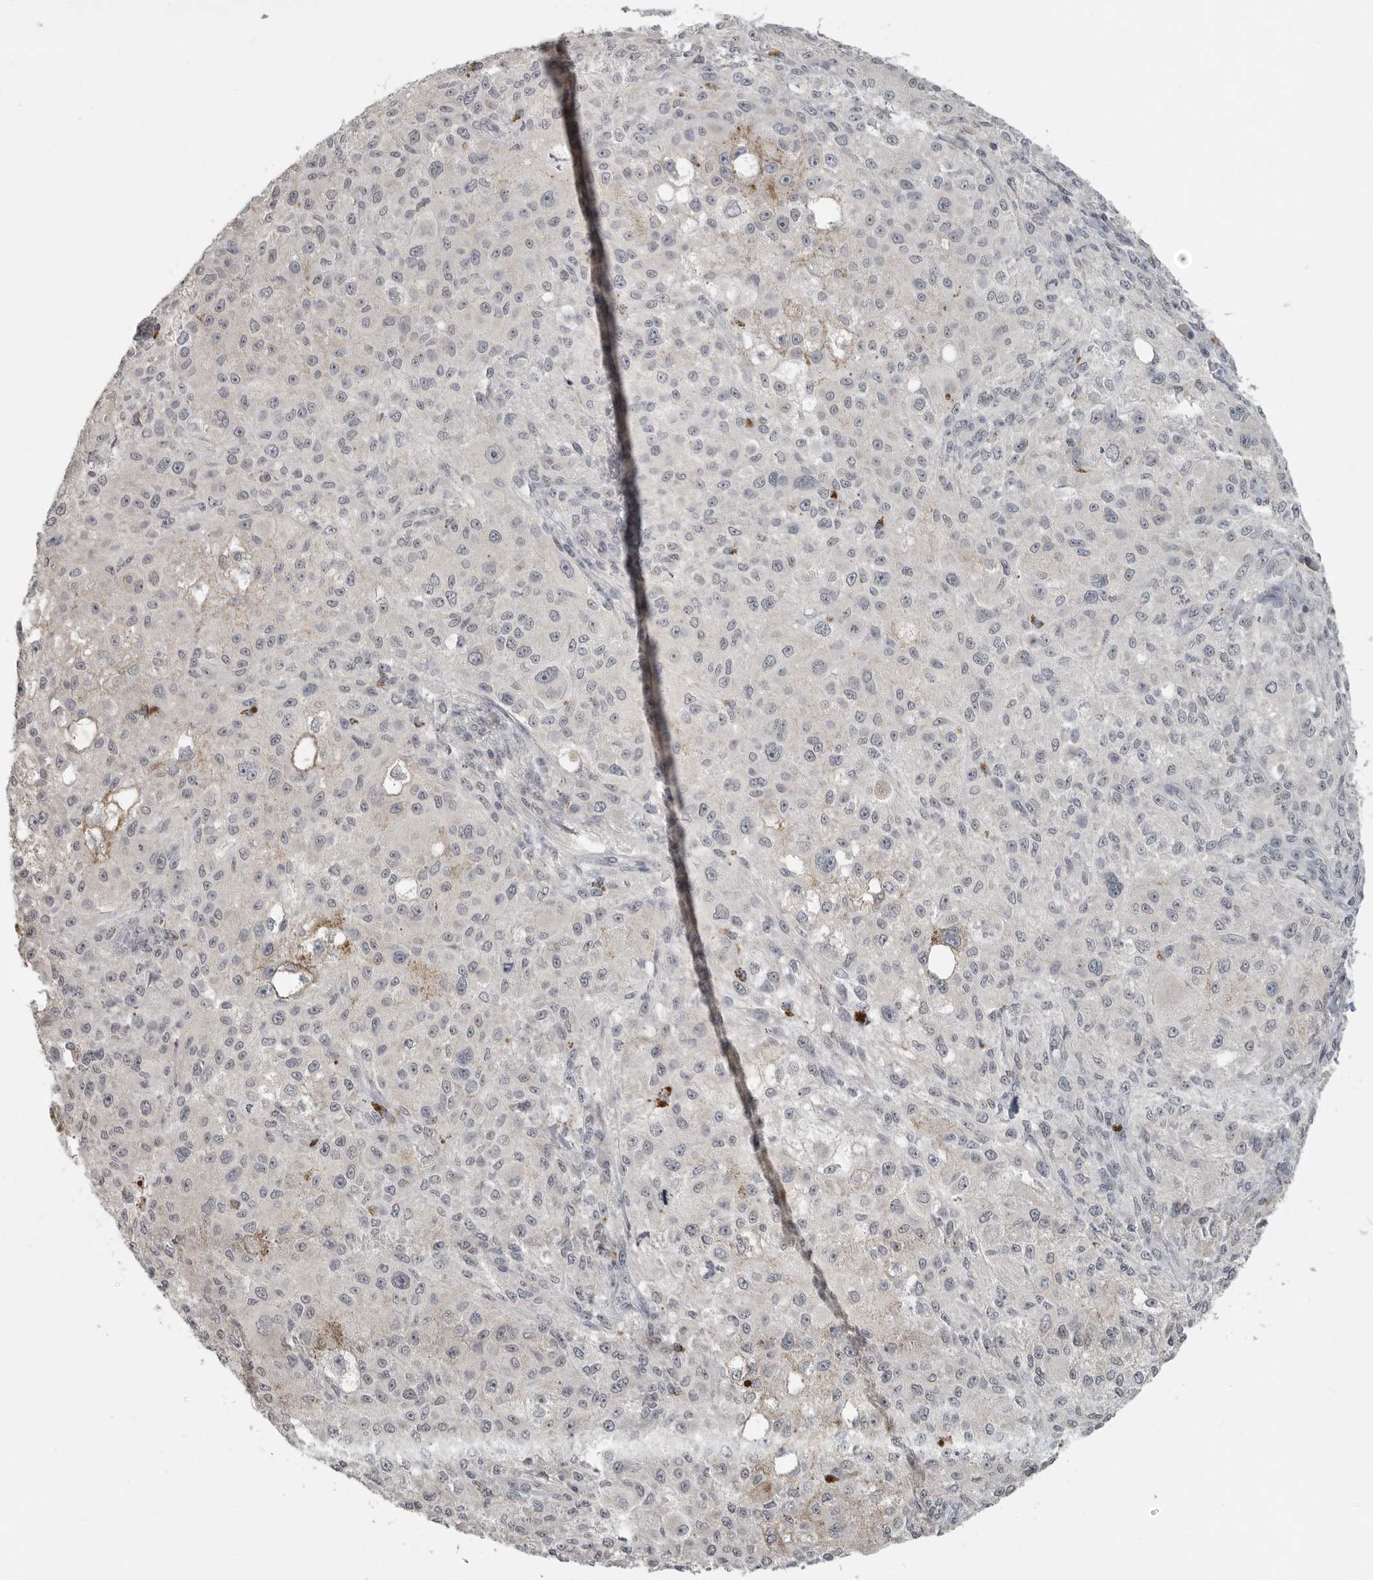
{"staining": {"intensity": "negative", "quantity": "none", "location": "none"}, "tissue": "melanoma", "cell_type": "Tumor cells", "image_type": "cancer", "snomed": [{"axis": "morphology", "description": "Necrosis, NOS"}, {"axis": "morphology", "description": "Malignant melanoma, NOS"}, {"axis": "topography", "description": "Skin"}], "caption": "The immunohistochemistry image has no significant expression in tumor cells of malignant melanoma tissue. Brightfield microscopy of immunohistochemistry stained with DAB (brown) and hematoxylin (blue), captured at high magnification.", "gene": "FOXP3", "patient": {"sex": "female", "age": 87}}